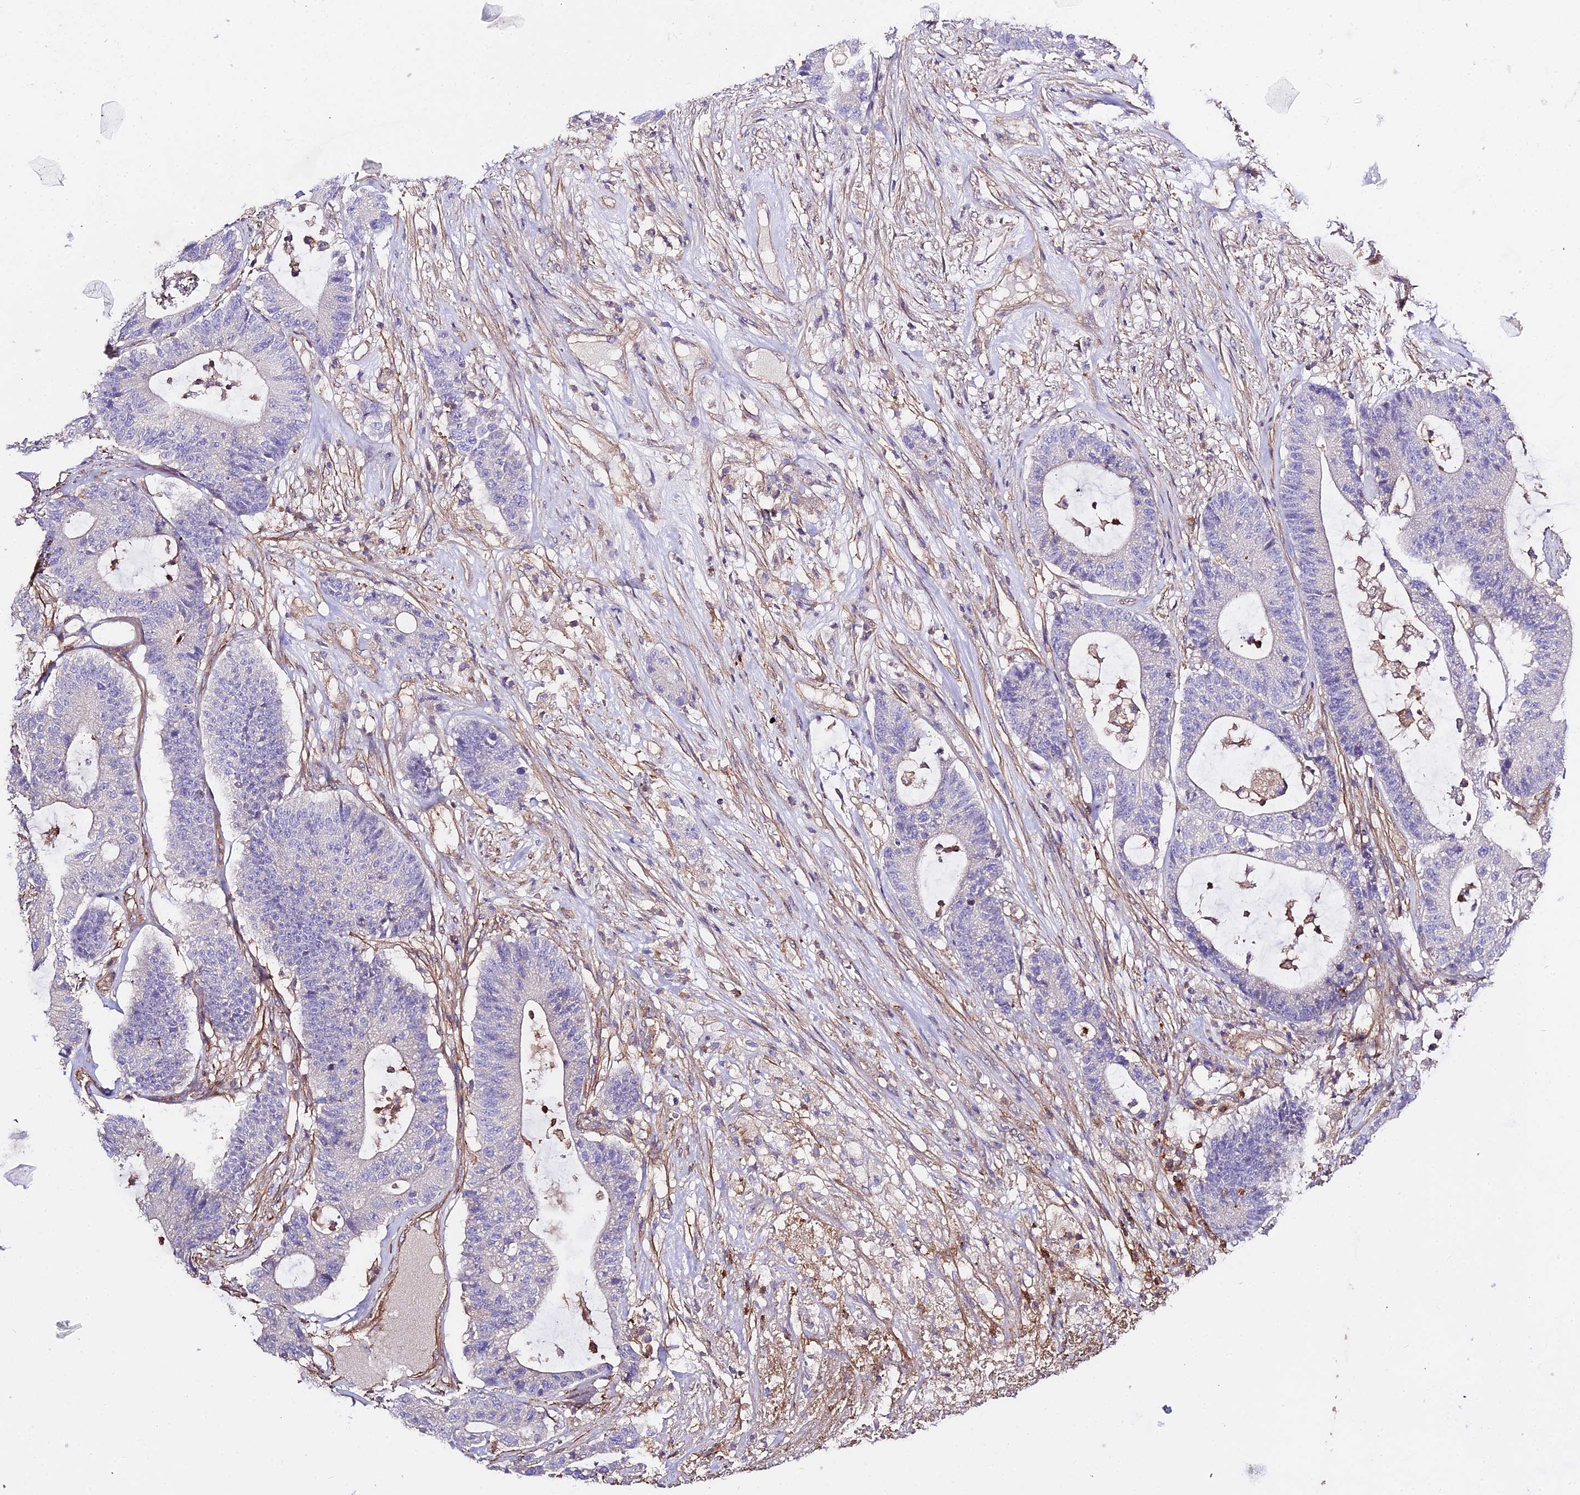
{"staining": {"intensity": "negative", "quantity": "none", "location": "none"}, "tissue": "colorectal cancer", "cell_type": "Tumor cells", "image_type": "cancer", "snomed": [{"axis": "morphology", "description": "Adenocarcinoma, NOS"}, {"axis": "topography", "description": "Colon"}], "caption": "A photomicrograph of colorectal cancer (adenocarcinoma) stained for a protein exhibits no brown staining in tumor cells.", "gene": "GLYAT", "patient": {"sex": "female", "age": 84}}